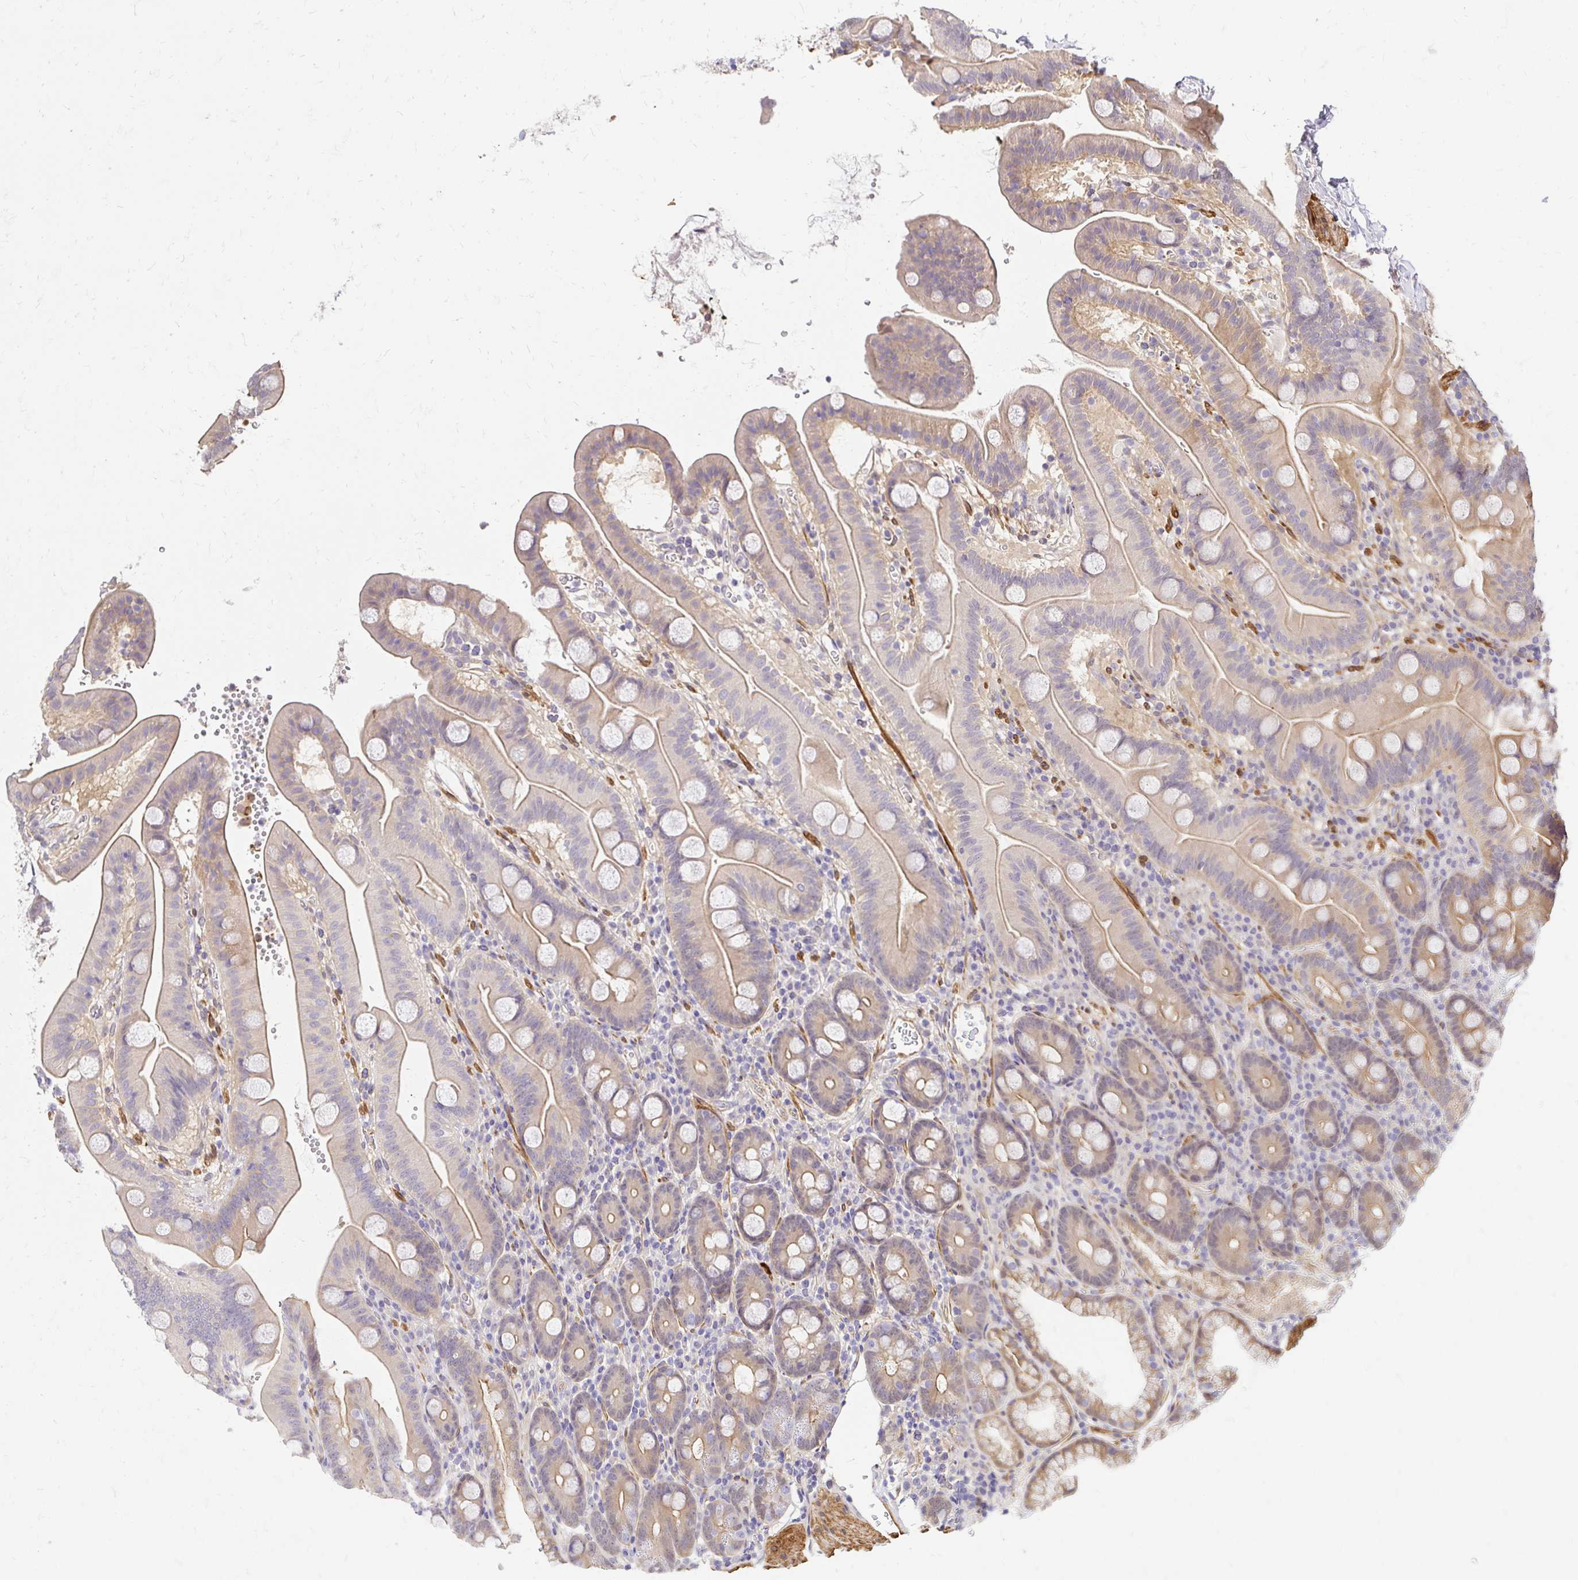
{"staining": {"intensity": "moderate", "quantity": "<25%", "location": "cytoplasmic/membranous"}, "tissue": "duodenum", "cell_type": "Glandular cells", "image_type": "normal", "snomed": [{"axis": "morphology", "description": "Normal tissue, NOS"}, {"axis": "topography", "description": "Duodenum"}], "caption": "Benign duodenum reveals moderate cytoplasmic/membranous staining in approximately <25% of glandular cells, visualized by immunohistochemistry.", "gene": "YAP1", "patient": {"sex": "male", "age": 59}}